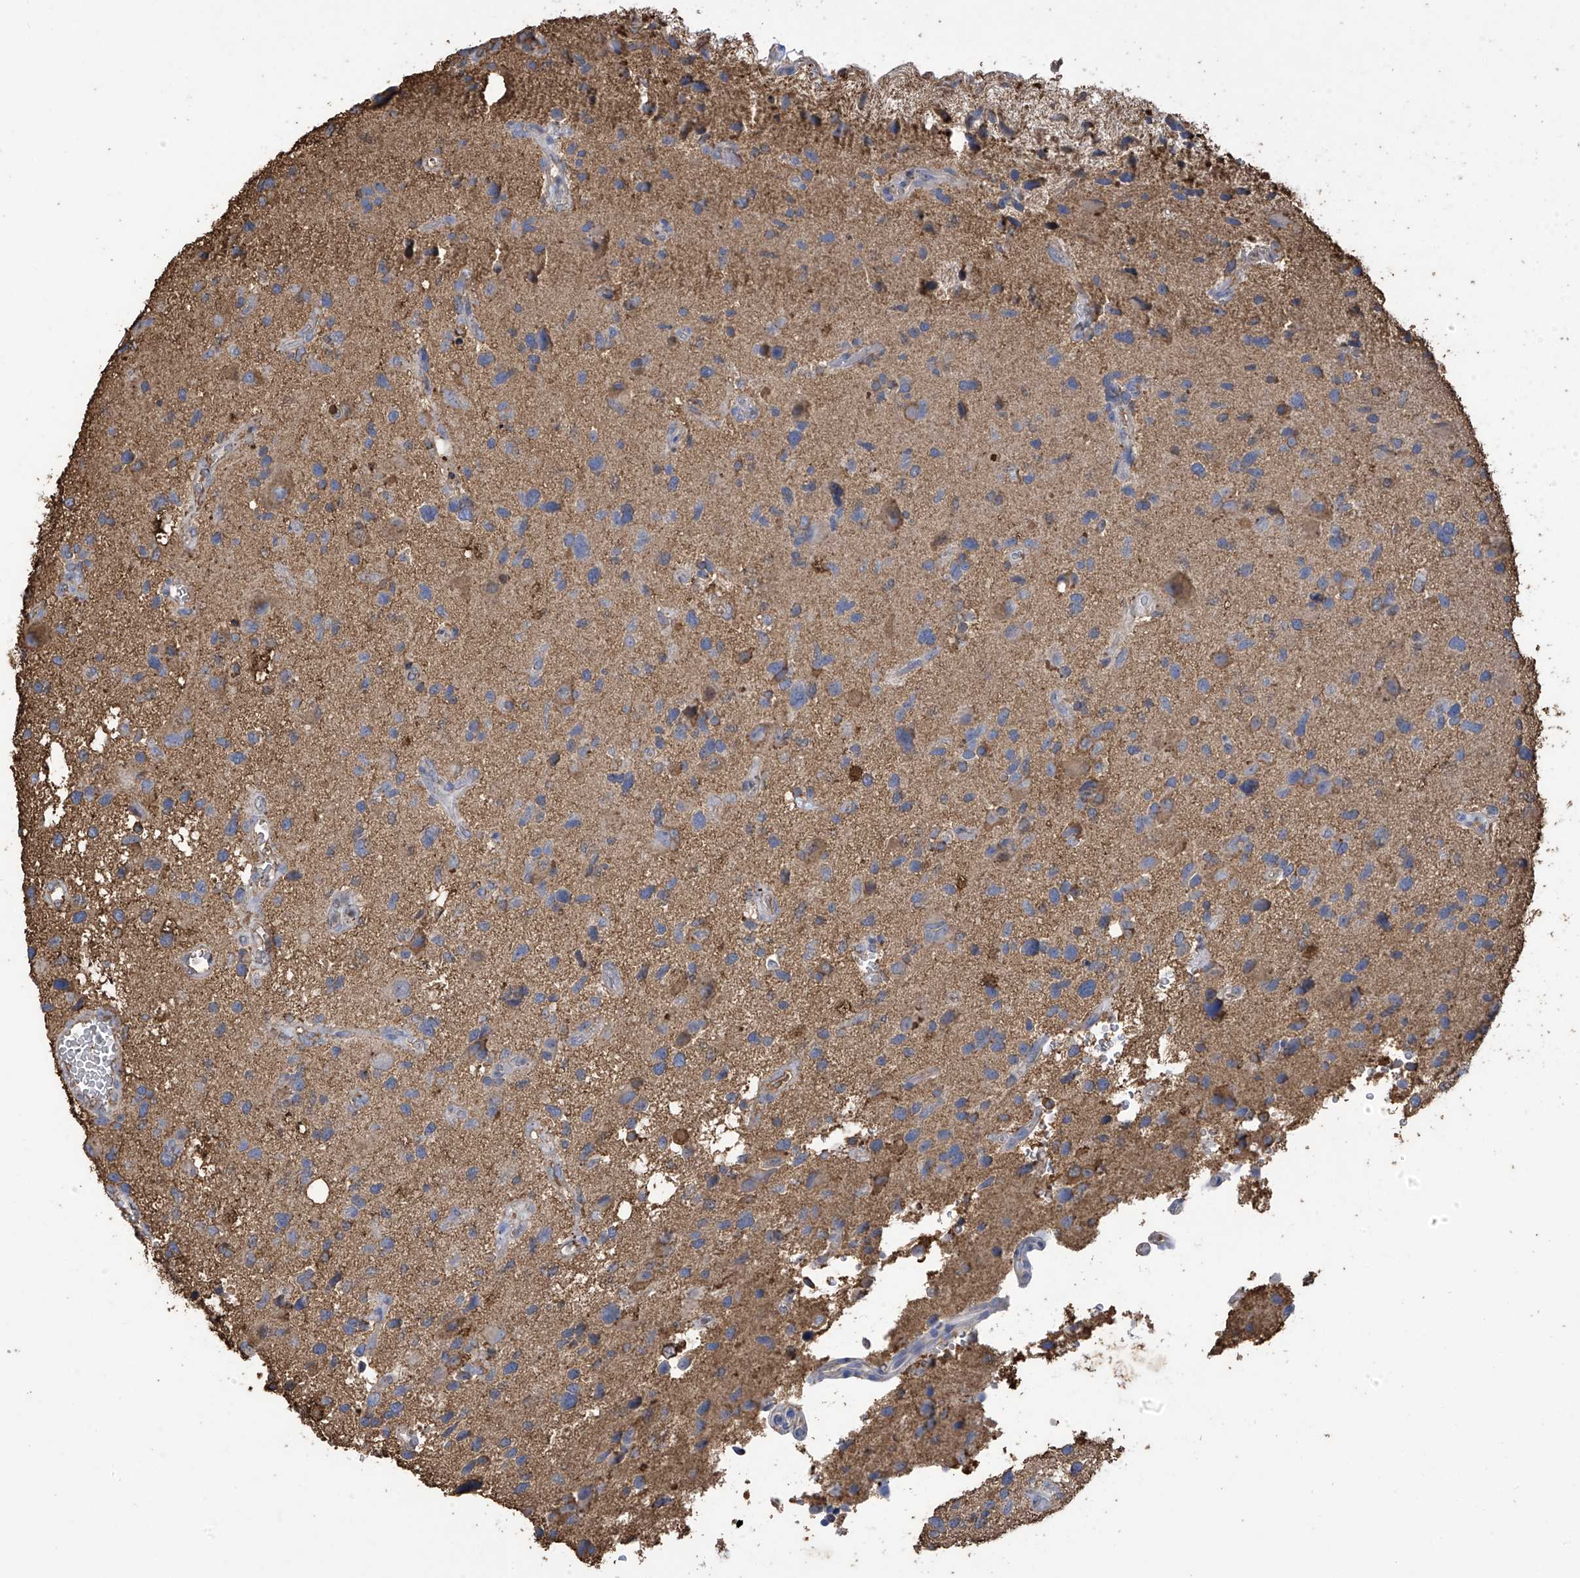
{"staining": {"intensity": "negative", "quantity": "none", "location": "none"}, "tissue": "glioma", "cell_type": "Tumor cells", "image_type": "cancer", "snomed": [{"axis": "morphology", "description": "Glioma, malignant, High grade"}, {"axis": "topography", "description": "Brain"}], "caption": "Tumor cells show no significant protein staining in malignant glioma (high-grade).", "gene": "OGT", "patient": {"sex": "male", "age": 33}}